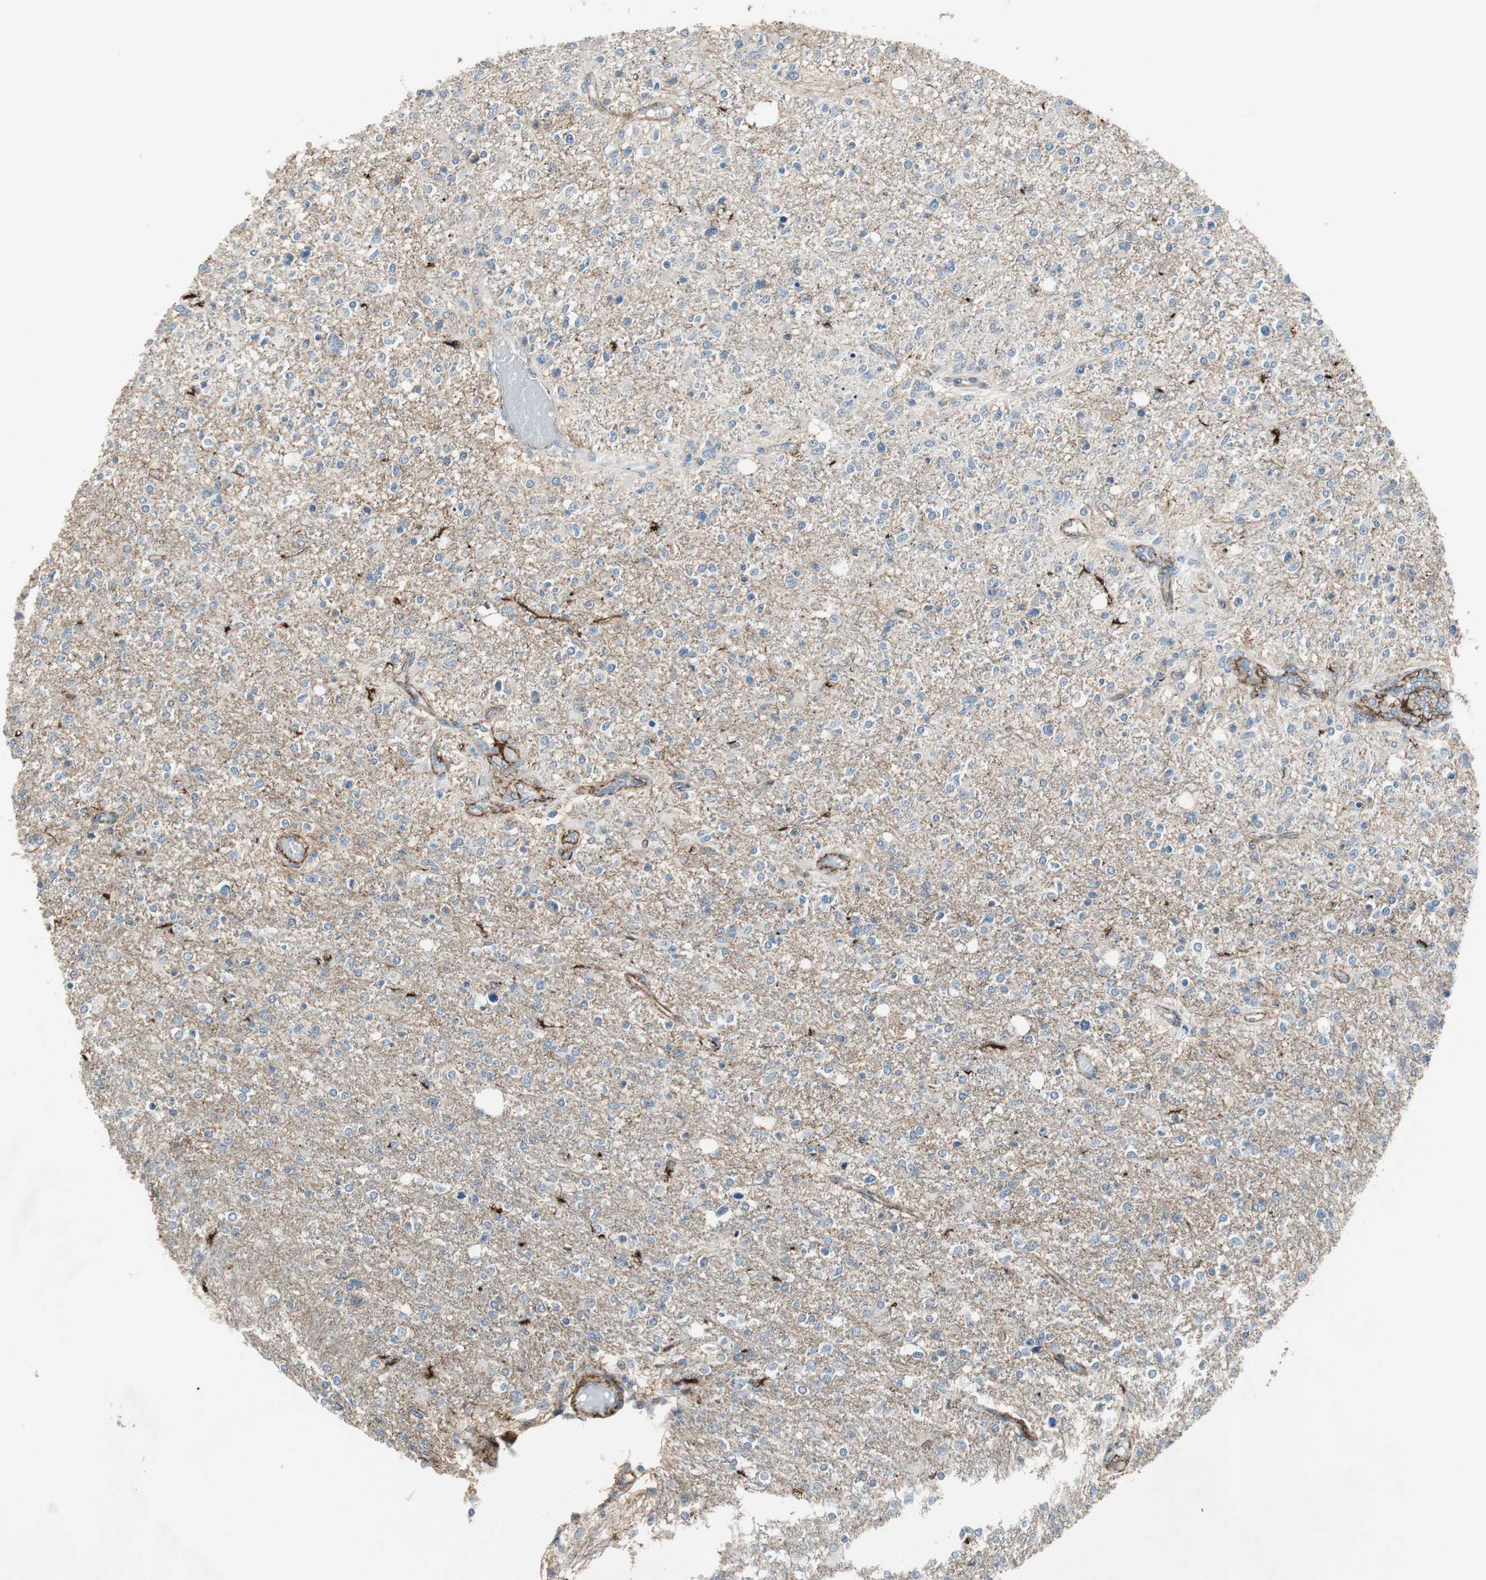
{"staining": {"intensity": "weak", "quantity": "25%-75%", "location": "cytoplasmic/membranous"}, "tissue": "glioma", "cell_type": "Tumor cells", "image_type": "cancer", "snomed": [{"axis": "morphology", "description": "Glioma, malignant, High grade"}, {"axis": "topography", "description": "Cerebral cortex"}], "caption": "This is a micrograph of IHC staining of glioma, which shows weak positivity in the cytoplasmic/membranous of tumor cells.", "gene": "GRHL1", "patient": {"sex": "male", "age": 76}}